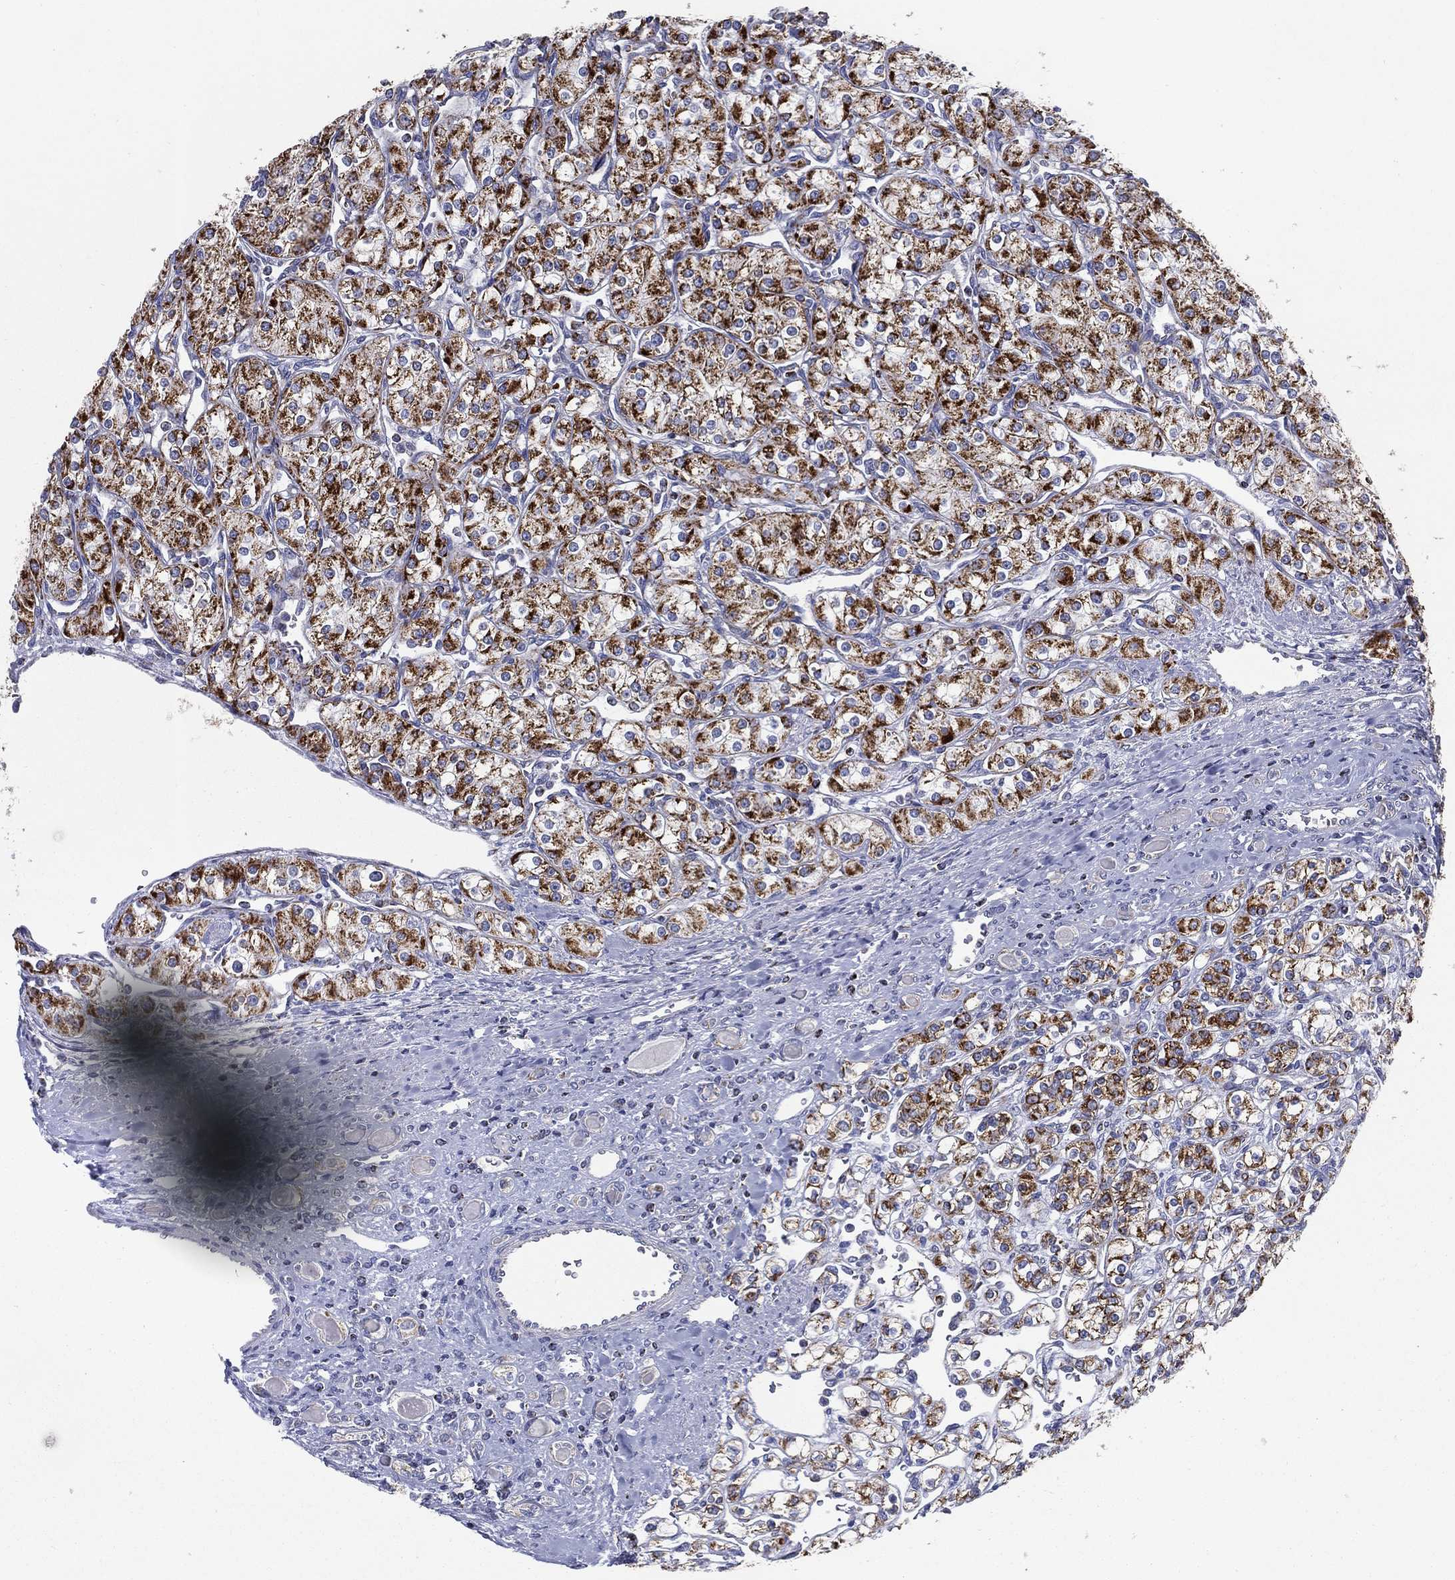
{"staining": {"intensity": "strong", "quantity": ">75%", "location": "cytoplasmic/membranous"}, "tissue": "renal cancer", "cell_type": "Tumor cells", "image_type": "cancer", "snomed": [{"axis": "morphology", "description": "Adenocarcinoma, NOS"}, {"axis": "topography", "description": "Kidney"}], "caption": "Brown immunohistochemical staining in human renal cancer reveals strong cytoplasmic/membranous expression in about >75% of tumor cells.", "gene": "SFXN1", "patient": {"sex": "male", "age": 77}}